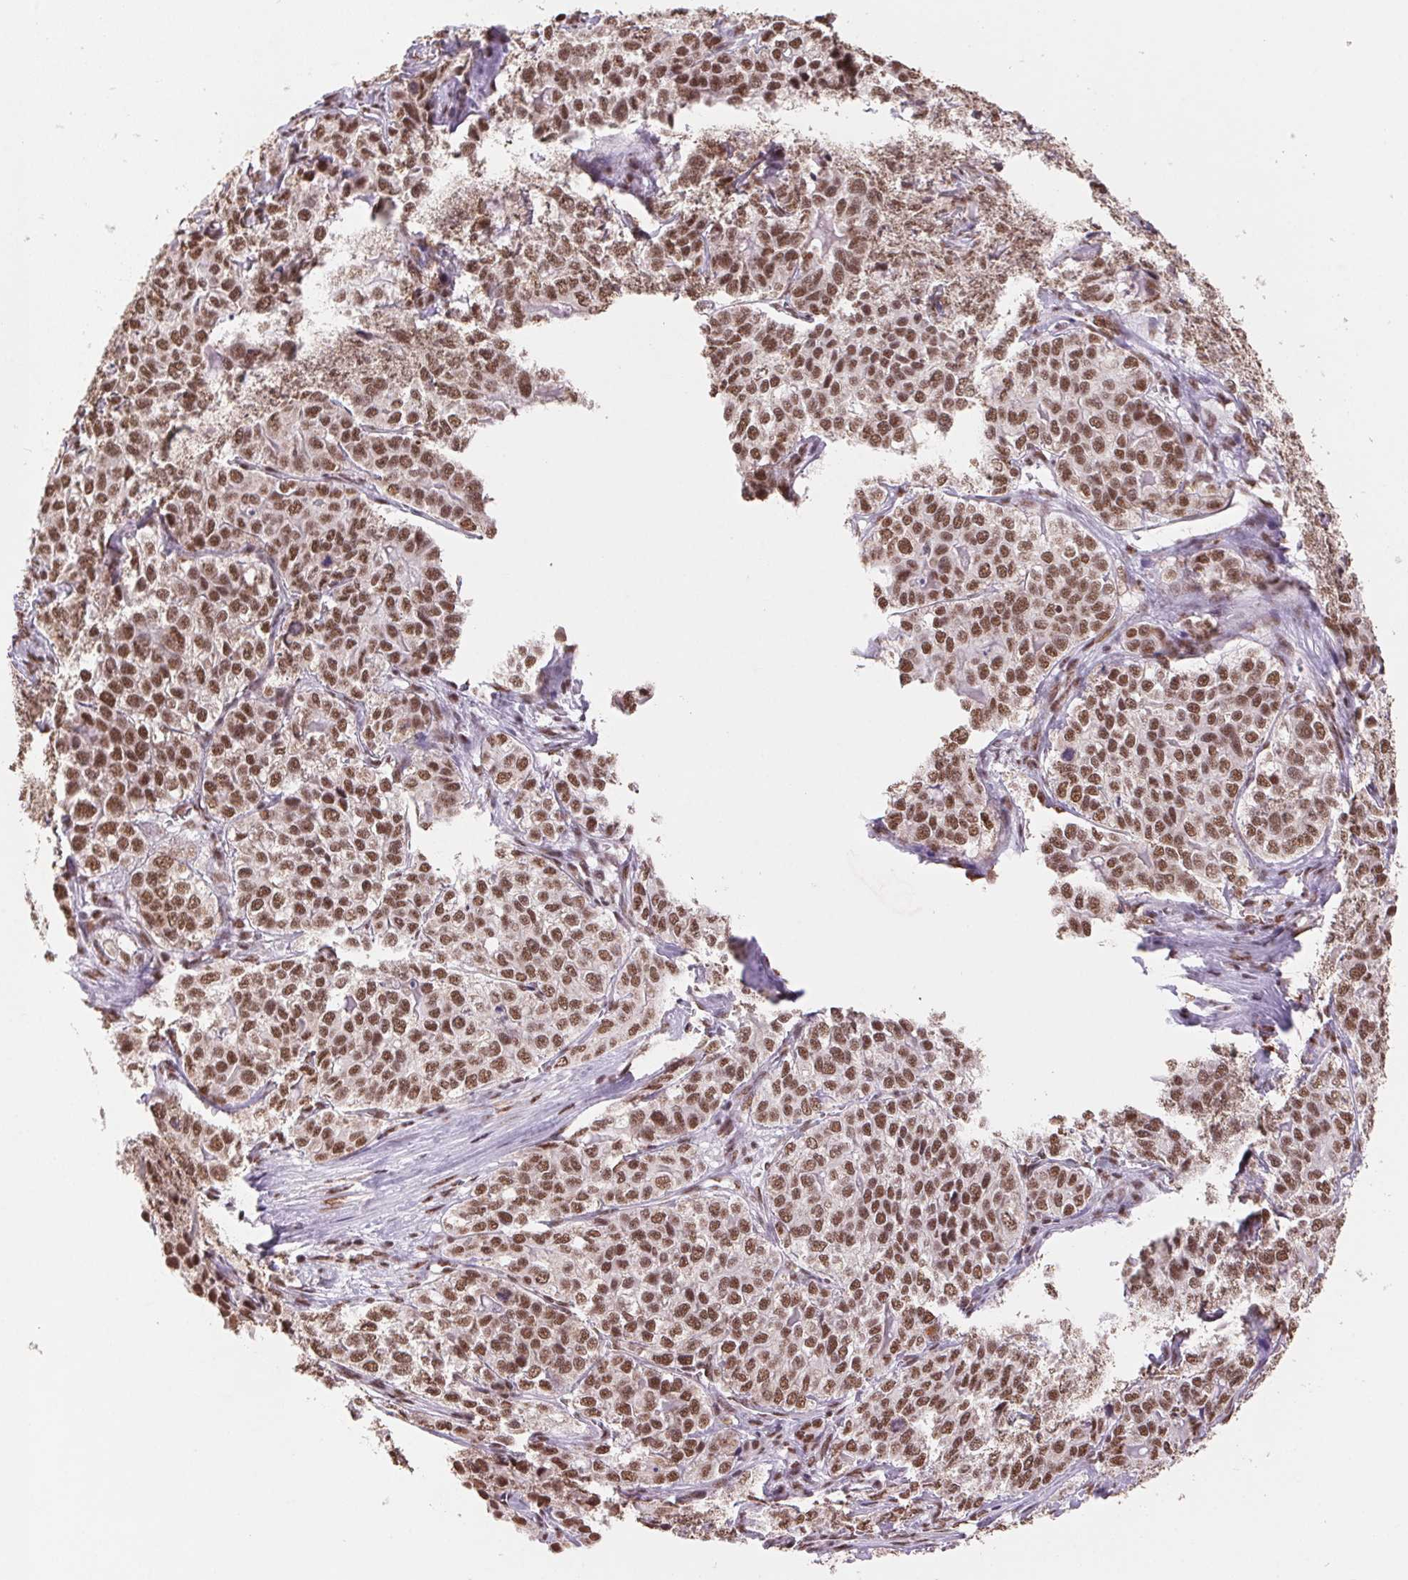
{"staining": {"intensity": "moderate", "quantity": ">75%", "location": "nuclear"}, "tissue": "liver cancer", "cell_type": "Tumor cells", "image_type": "cancer", "snomed": [{"axis": "morphology", "description": "Cholangiocarcinoma"}, {"axis": "topography", "description": "Liver"}], "caption": "Immunohistochemistry (IHC) of human liver cancer exhibits medium levels of moderate nuclear positivity in approximately >75% of tumor cells.", "gene": "SNRPG", "patient": {"sex": "male", "age": 56}}